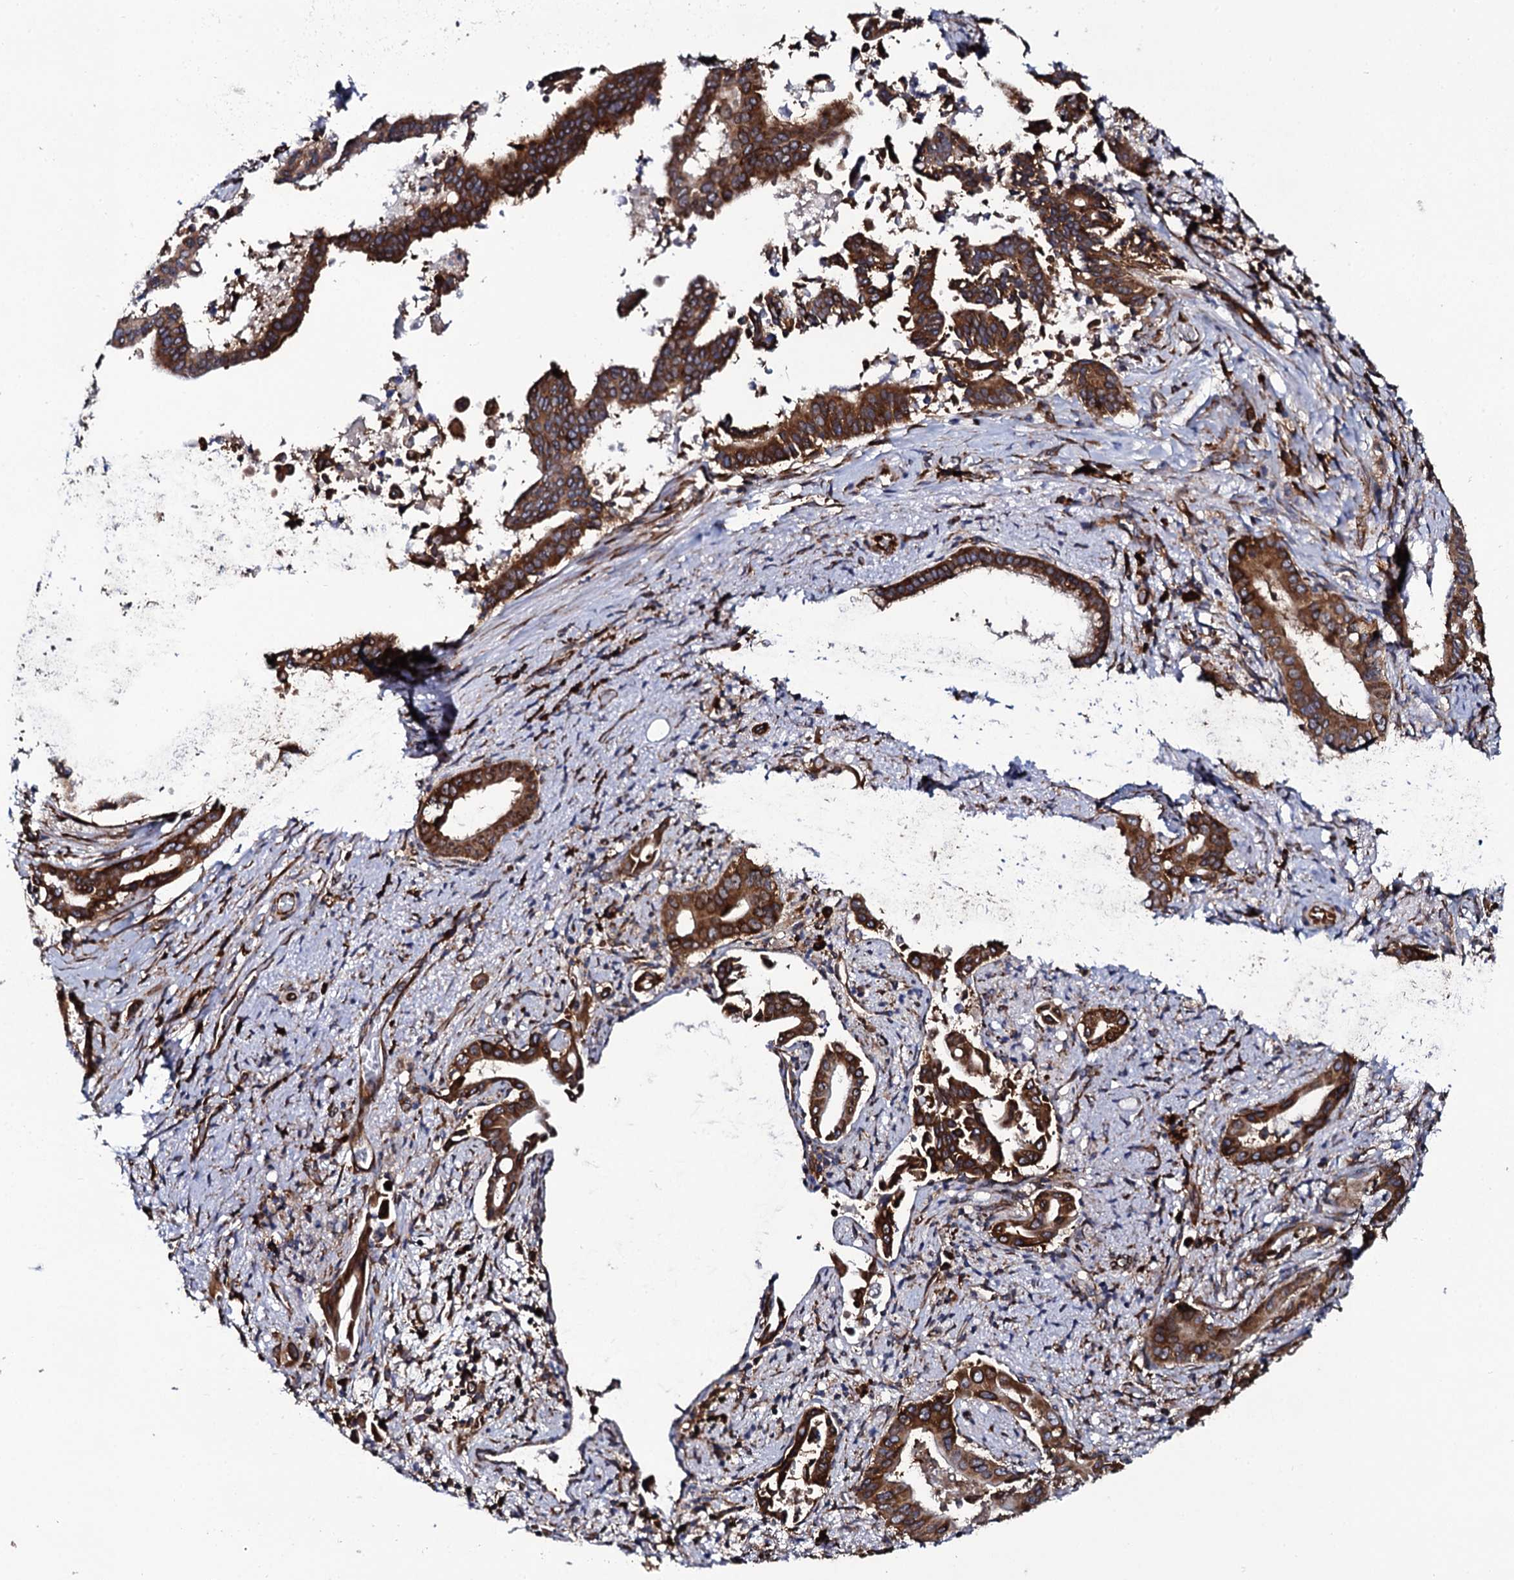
{"staining": {"intensity": "strong", "quantity": ">75%", "location": "cytoplasmic/membranous"}, "tissue": "pancreatic cancer", "cell_type": "Tumor cells", "image_type": "cancer", "snomed": [{"axis": "morphology", "description": "Adenocarcinoma, NOS"}, {"axis": "topography", "description": "Pancreas"}], "caption": "A brown stain highlights strong cytoplasmic/membranous positivity of a protein in human pancreatic adenocarcinoma tumor cells.", "gene": "SPTY2D1", "patient": {"sex": "female", "age": 77}}